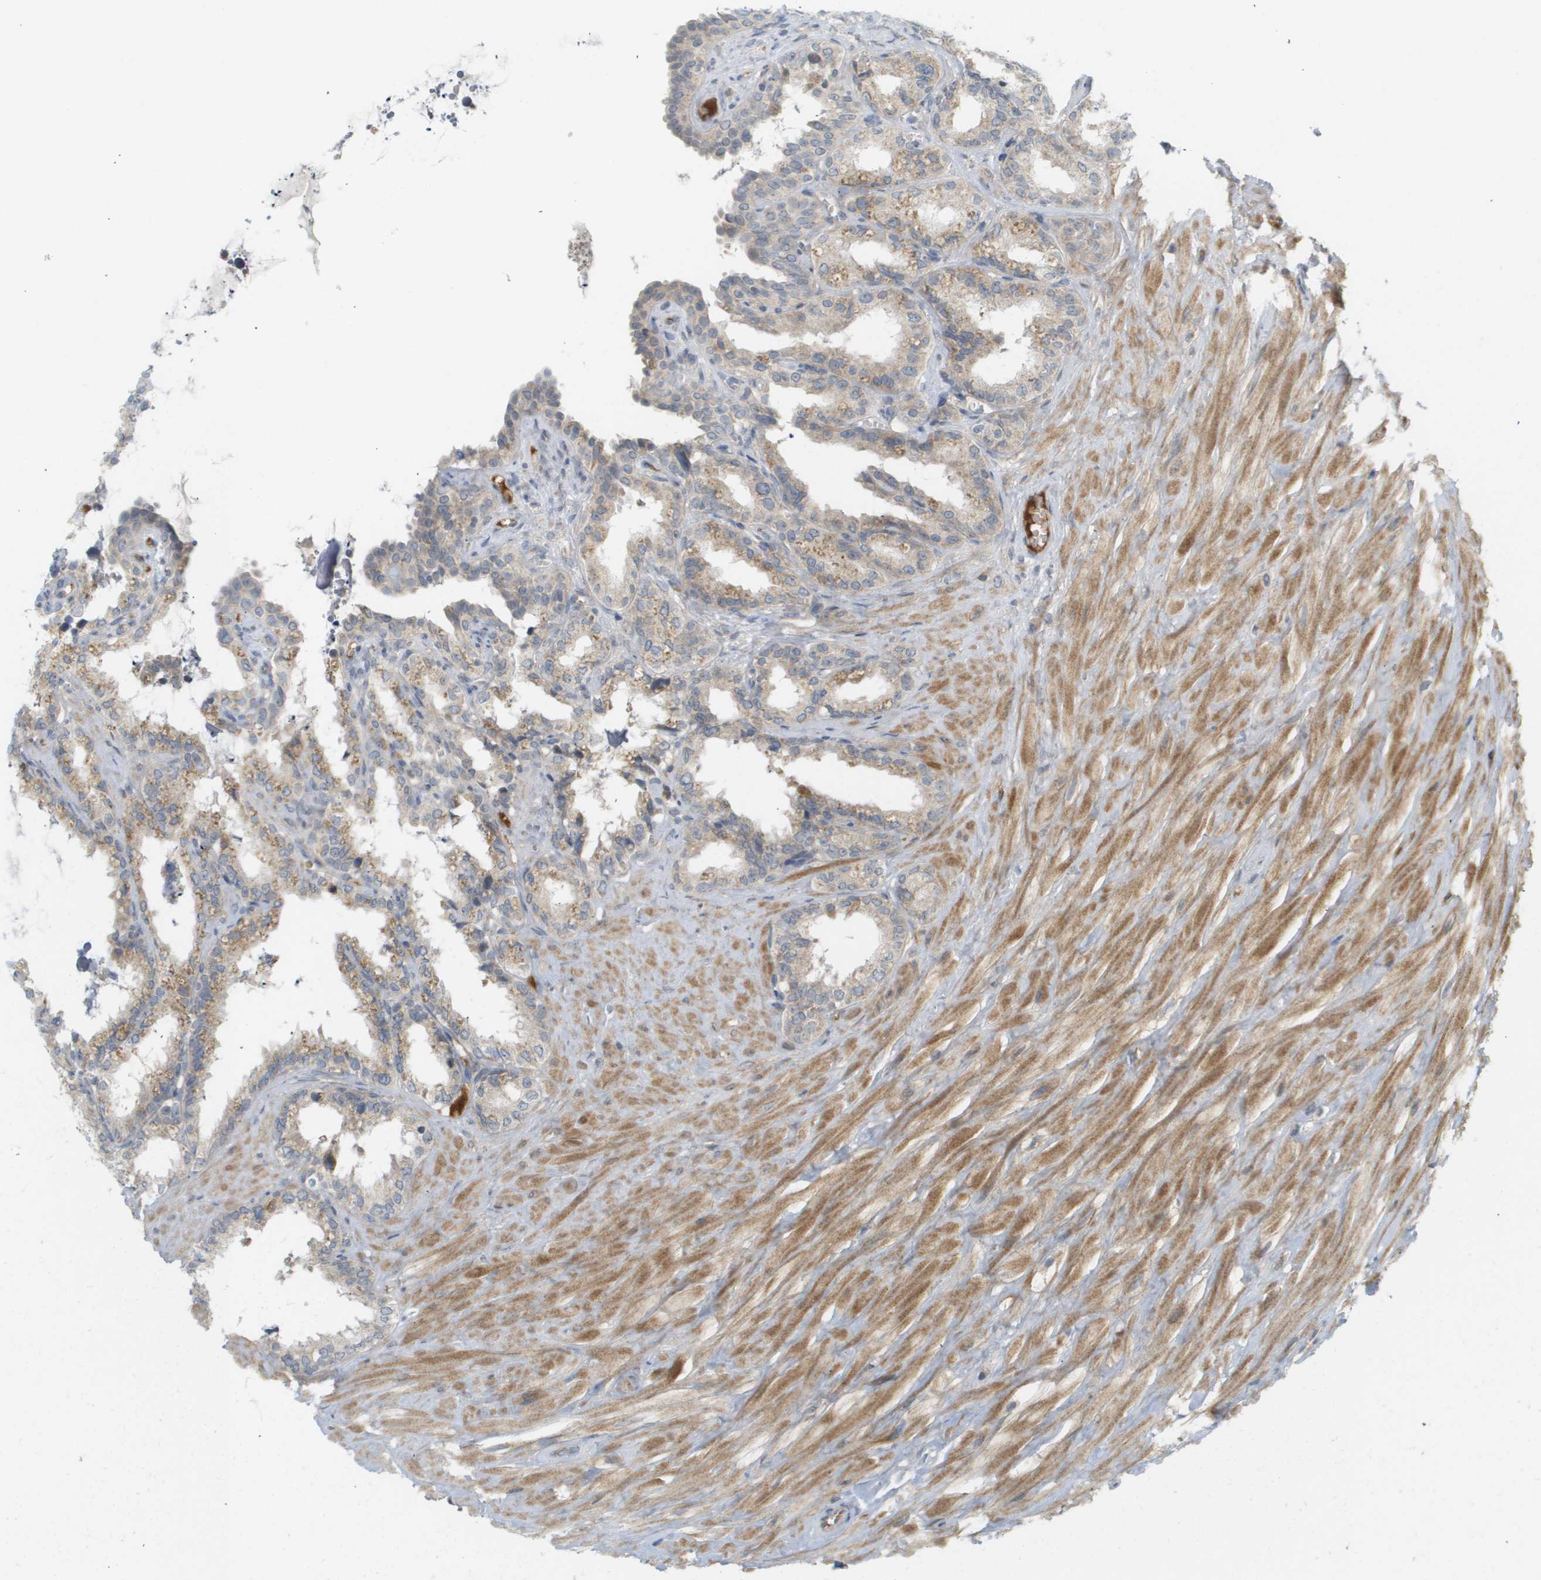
{"staining": {"intensity": "weak", "quantity": ">75%", "location": "cytoplasmic/membranous"}, "tissue": "seminal vesicle", "cell_type": "Glandular cells", "image_type": "normal", "snomed": [{"axis": "morphology", "description": "Normal tissue, NOS"}, {"axis": "topography", "description": "Seminal veicle"}], "caption": "Glandular cells display weak cytoplasmic/membranous staining in about >75% of cells in benign seminal vesicle.", "gene": "PROC", "patient": {"sex": "male", "age": 64}}